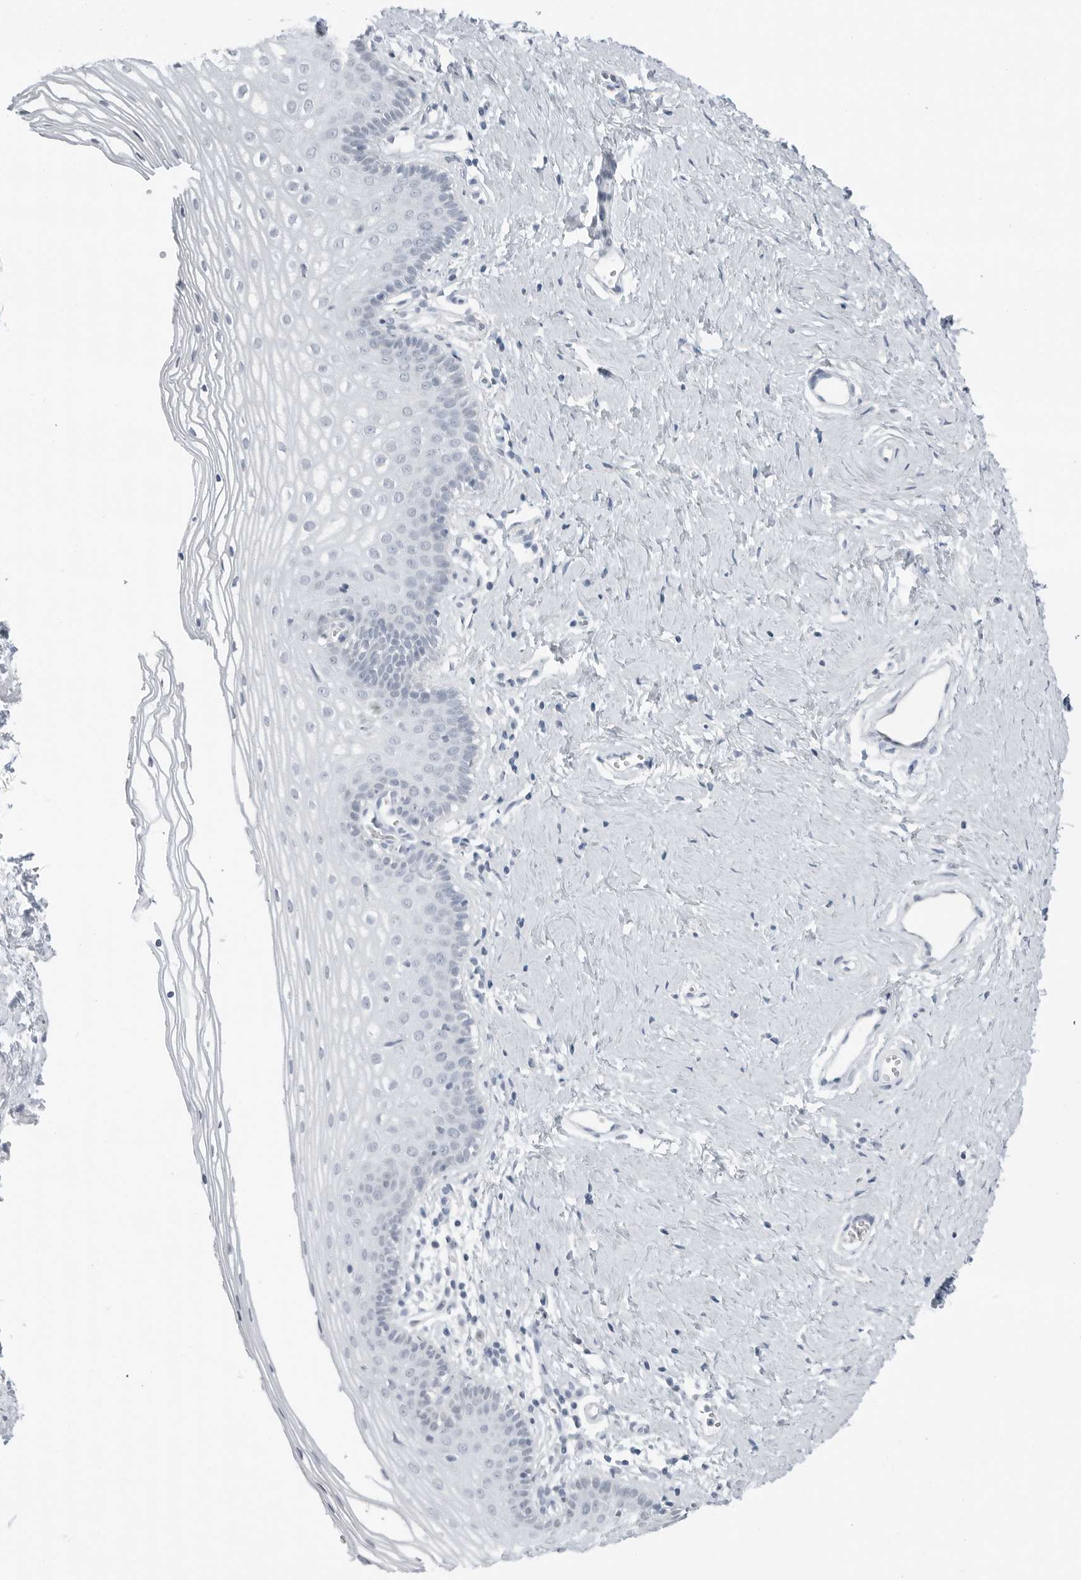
{"staining": {"intensity": "negative", "quantity": "none", "location": "none"}, "tissue": "vagina", "cell_type": "Squamous epithelial cells", "image_type": "normal", "snomed": [{"axis": "morphology", "description": "Normal tissue, NOS"}, {"axis": "topography", "description": "Vagina"}], "caption": "Immunohistochemistry (IHC) photomicrograph of benign vagina: human vagina stained with DAB (3,3'-diaminobenzidine) displays no significant protein staining in squamous epithelial cells.", "gene": "XIRP1", "patient": {"sex": "female", "age": 32}}